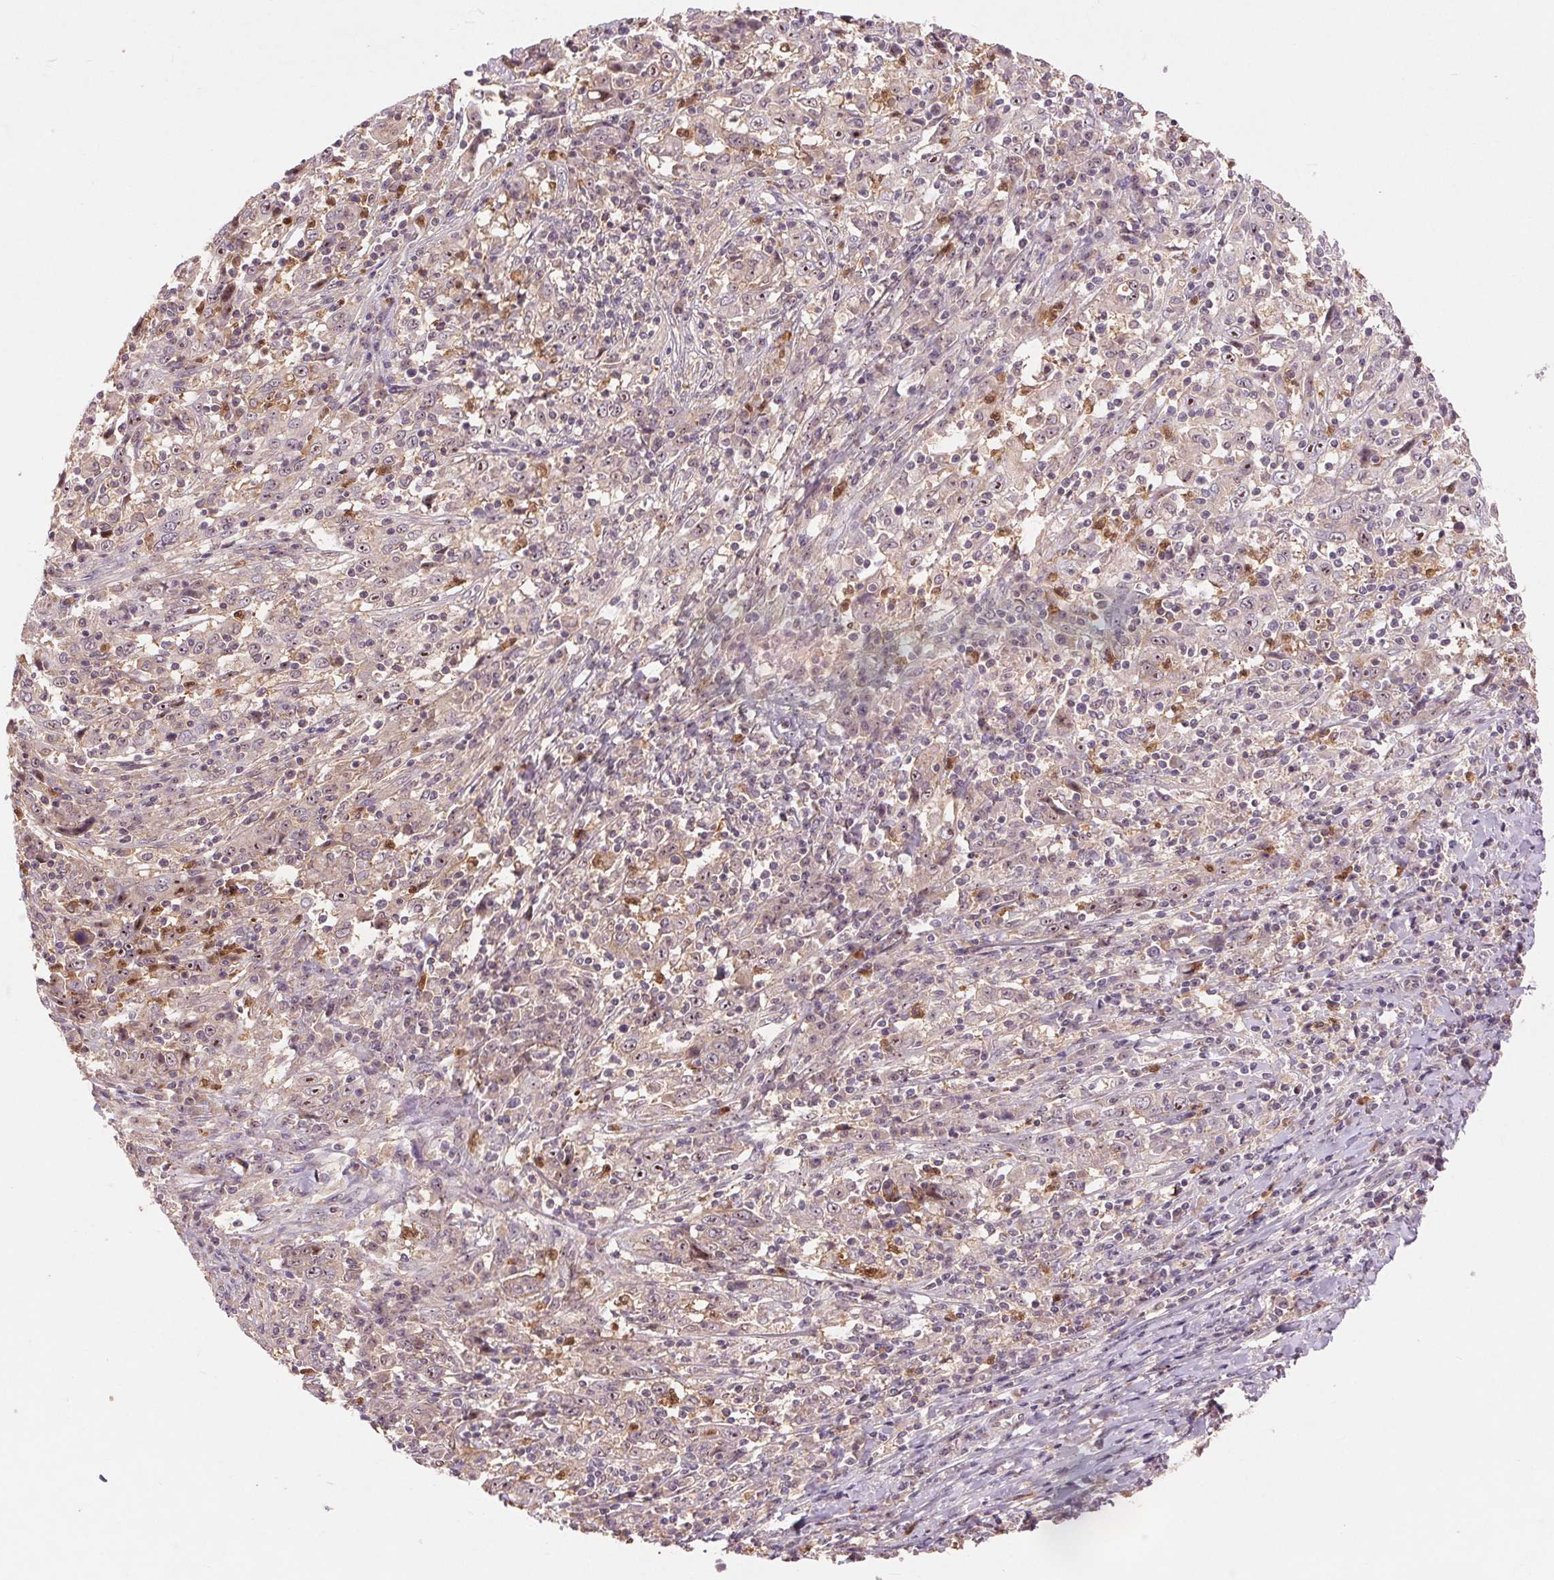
{"staining": {"intensity": "weak", "quantity": "<25%", "location": "cytoplasmic/membranous"}, "tissue": "cervical cancer", "cell_type": "Tumor cells", "image_type": "cancer", "snomed": [{"axis": "morphology", "description": "Squamous cell carcinoma, NOS"}, {"axis": "topography", "description": "Cervix"}], "caption": "Tumor cells are negative for brown protein staining in squamous cell carcinoma (cervical). The staining was performed using DAB to visualize the protein expression in brown, while the nuclei were stained in blue with hematoxylin (Magnification: 20x).", "gene": "RANBP3L", "patient": {"sex": "female", "age": 46}}